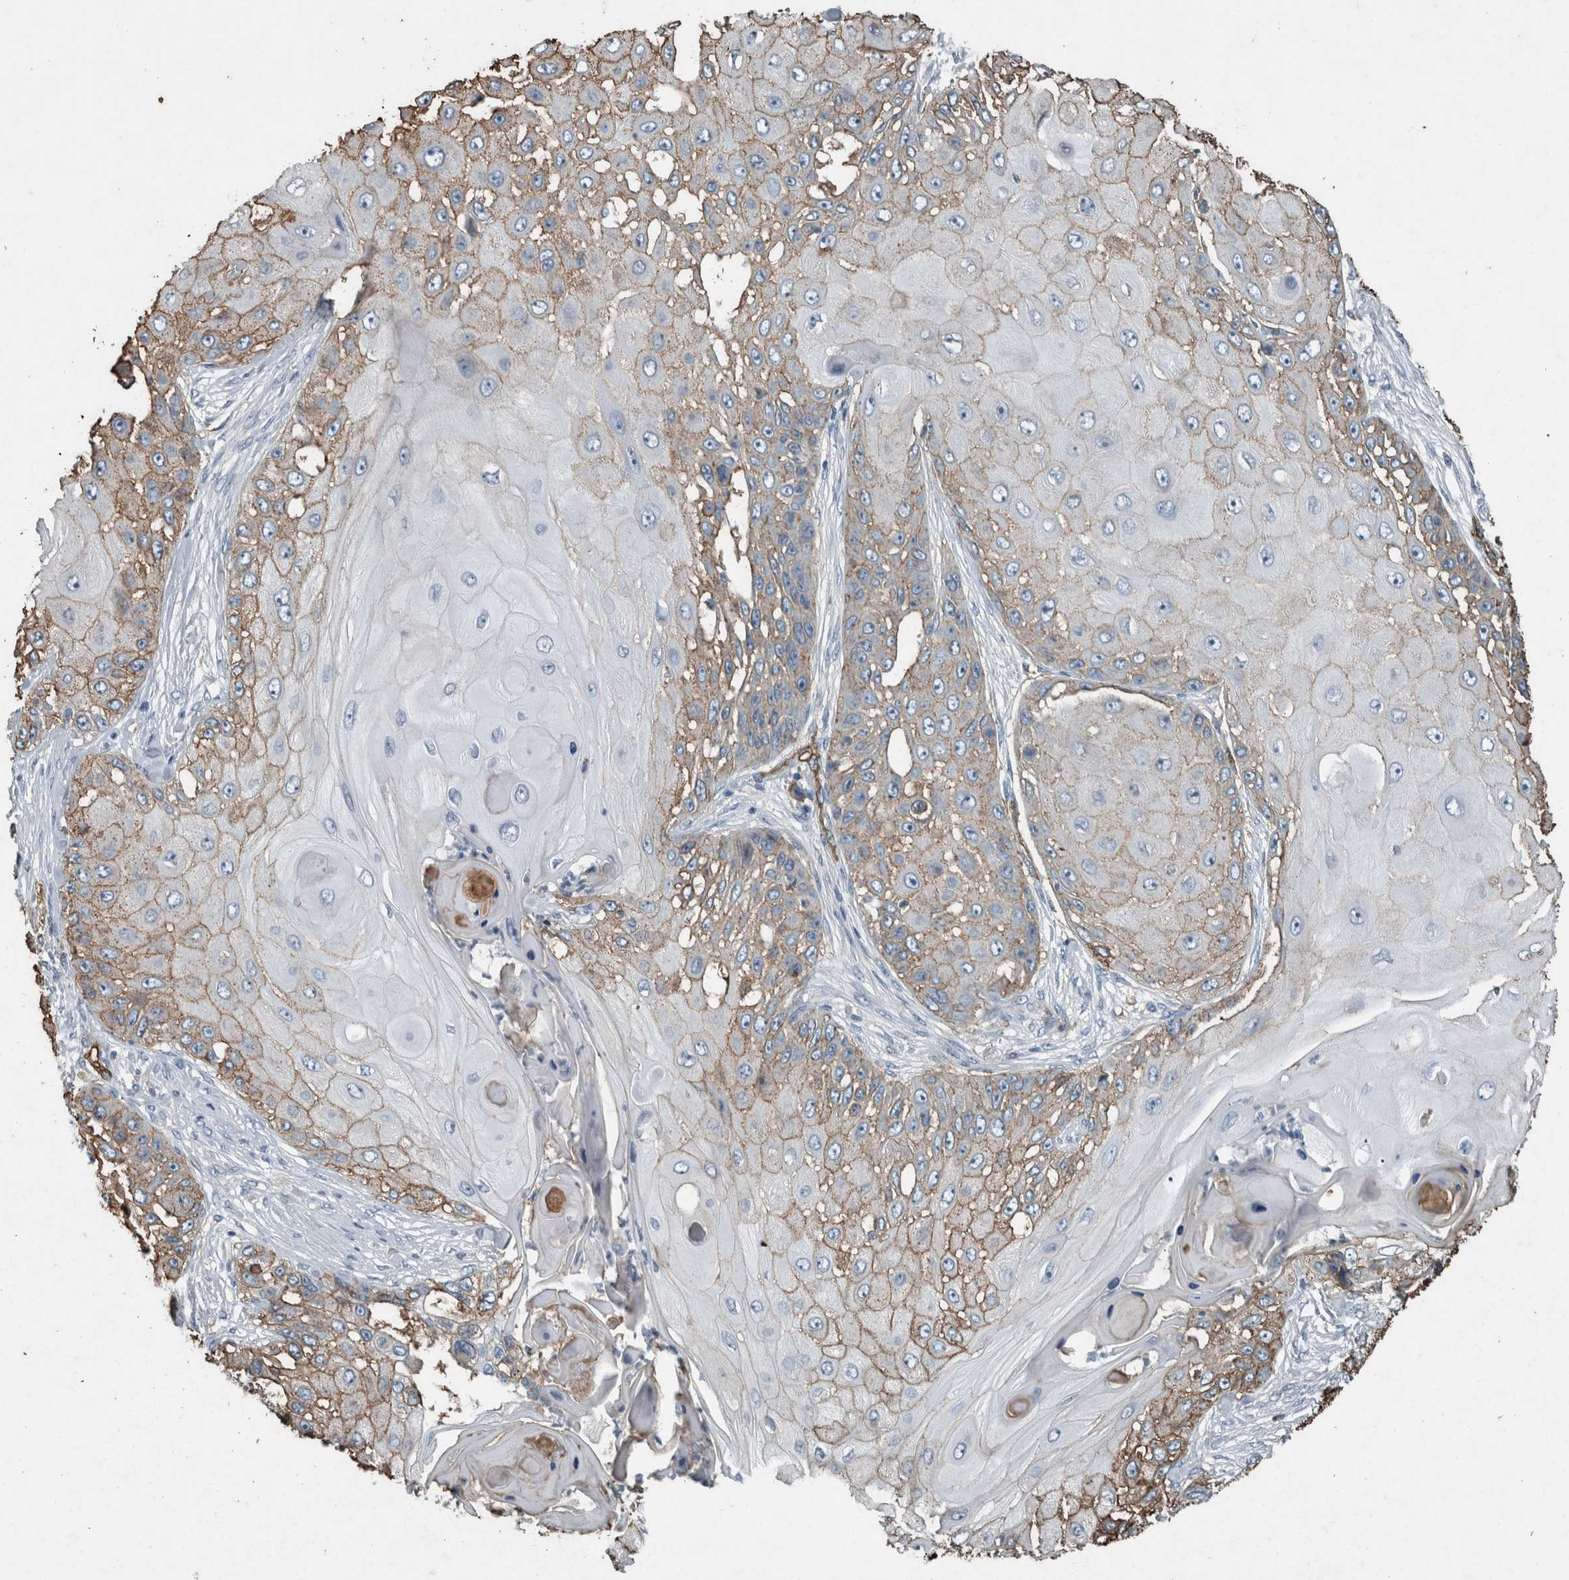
{"staining": {"intensity": "weak", "quantity": "25%-75%", "location": "cytoplasmic/membranous"}, "tissue": "skin cancer", "cell_type": "Tumor cells", "image_type": "cancer", "snomed": [{"axis": "morphology", "description": "Squamous cell carcinoma, NOS"}, {"axis": "topography", "description": "Skin"}], "caption": "An image of human skin cancer (squamous cell carcinoma) stained for a protein demonstrates weak cytoplasmic/membranous brown staining in tumor cells.", "gene": "LBP", "patient": {"sex": "female", "age": 44}}